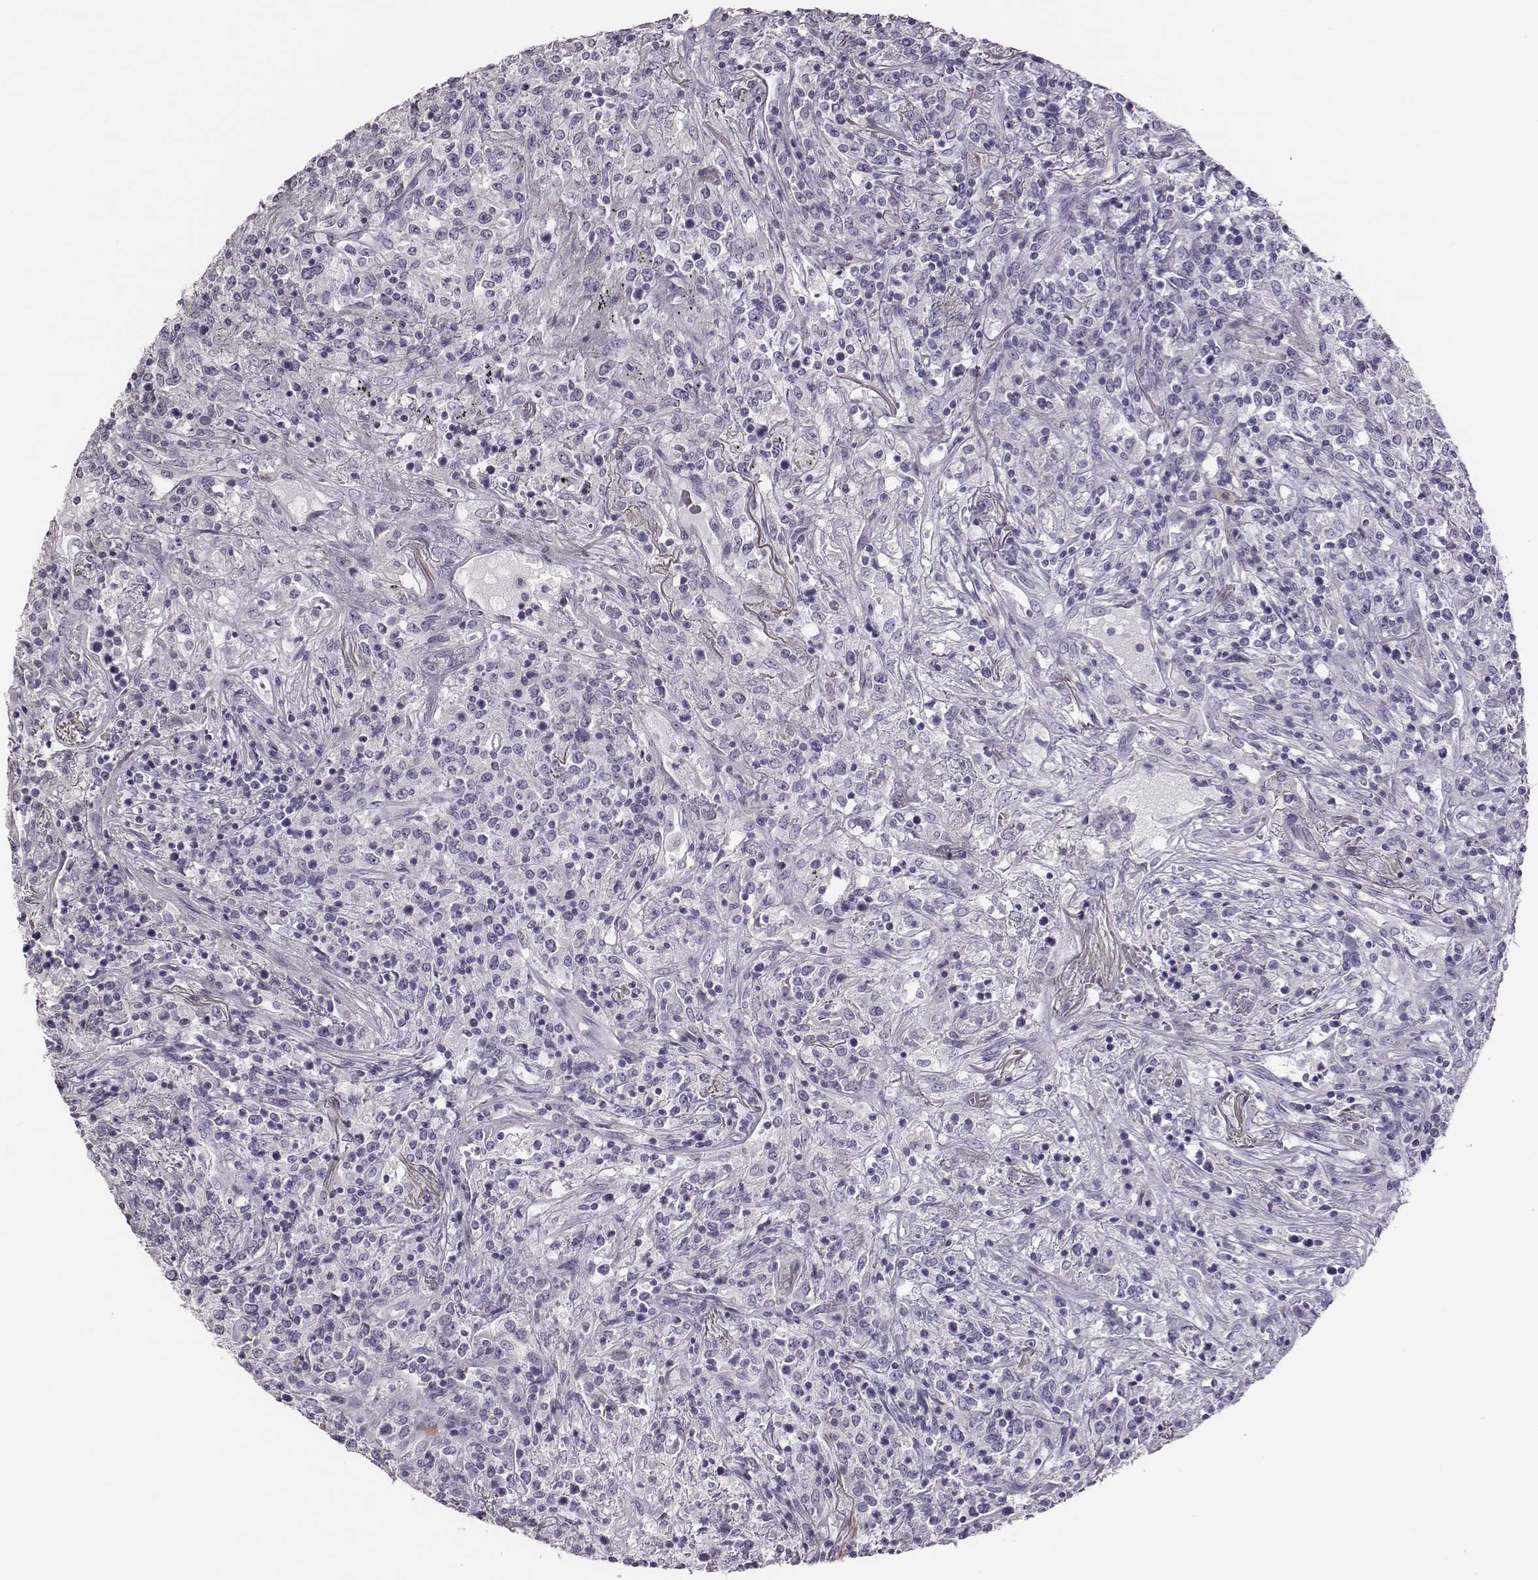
{"staining": {"intensity": "negative", "quantity": "none", "location": "none"}, "tissue": "lymphoma", "cell_type": "Tumor cells", "image_type": "cancer", "snomed": [{"axis": "morphology", "description": "Malignant lymphoma, non-Hodgkin's type, High grade"}, {"axis": "topography", "description": "Lung"}], "caption": "IHC of human high-grade malignant lymphoma, non-Hodgkin's type exhibits no staining in tumor cells.", "gene": "ADAM7", "patient": {"sex": "male", "age": 79}}